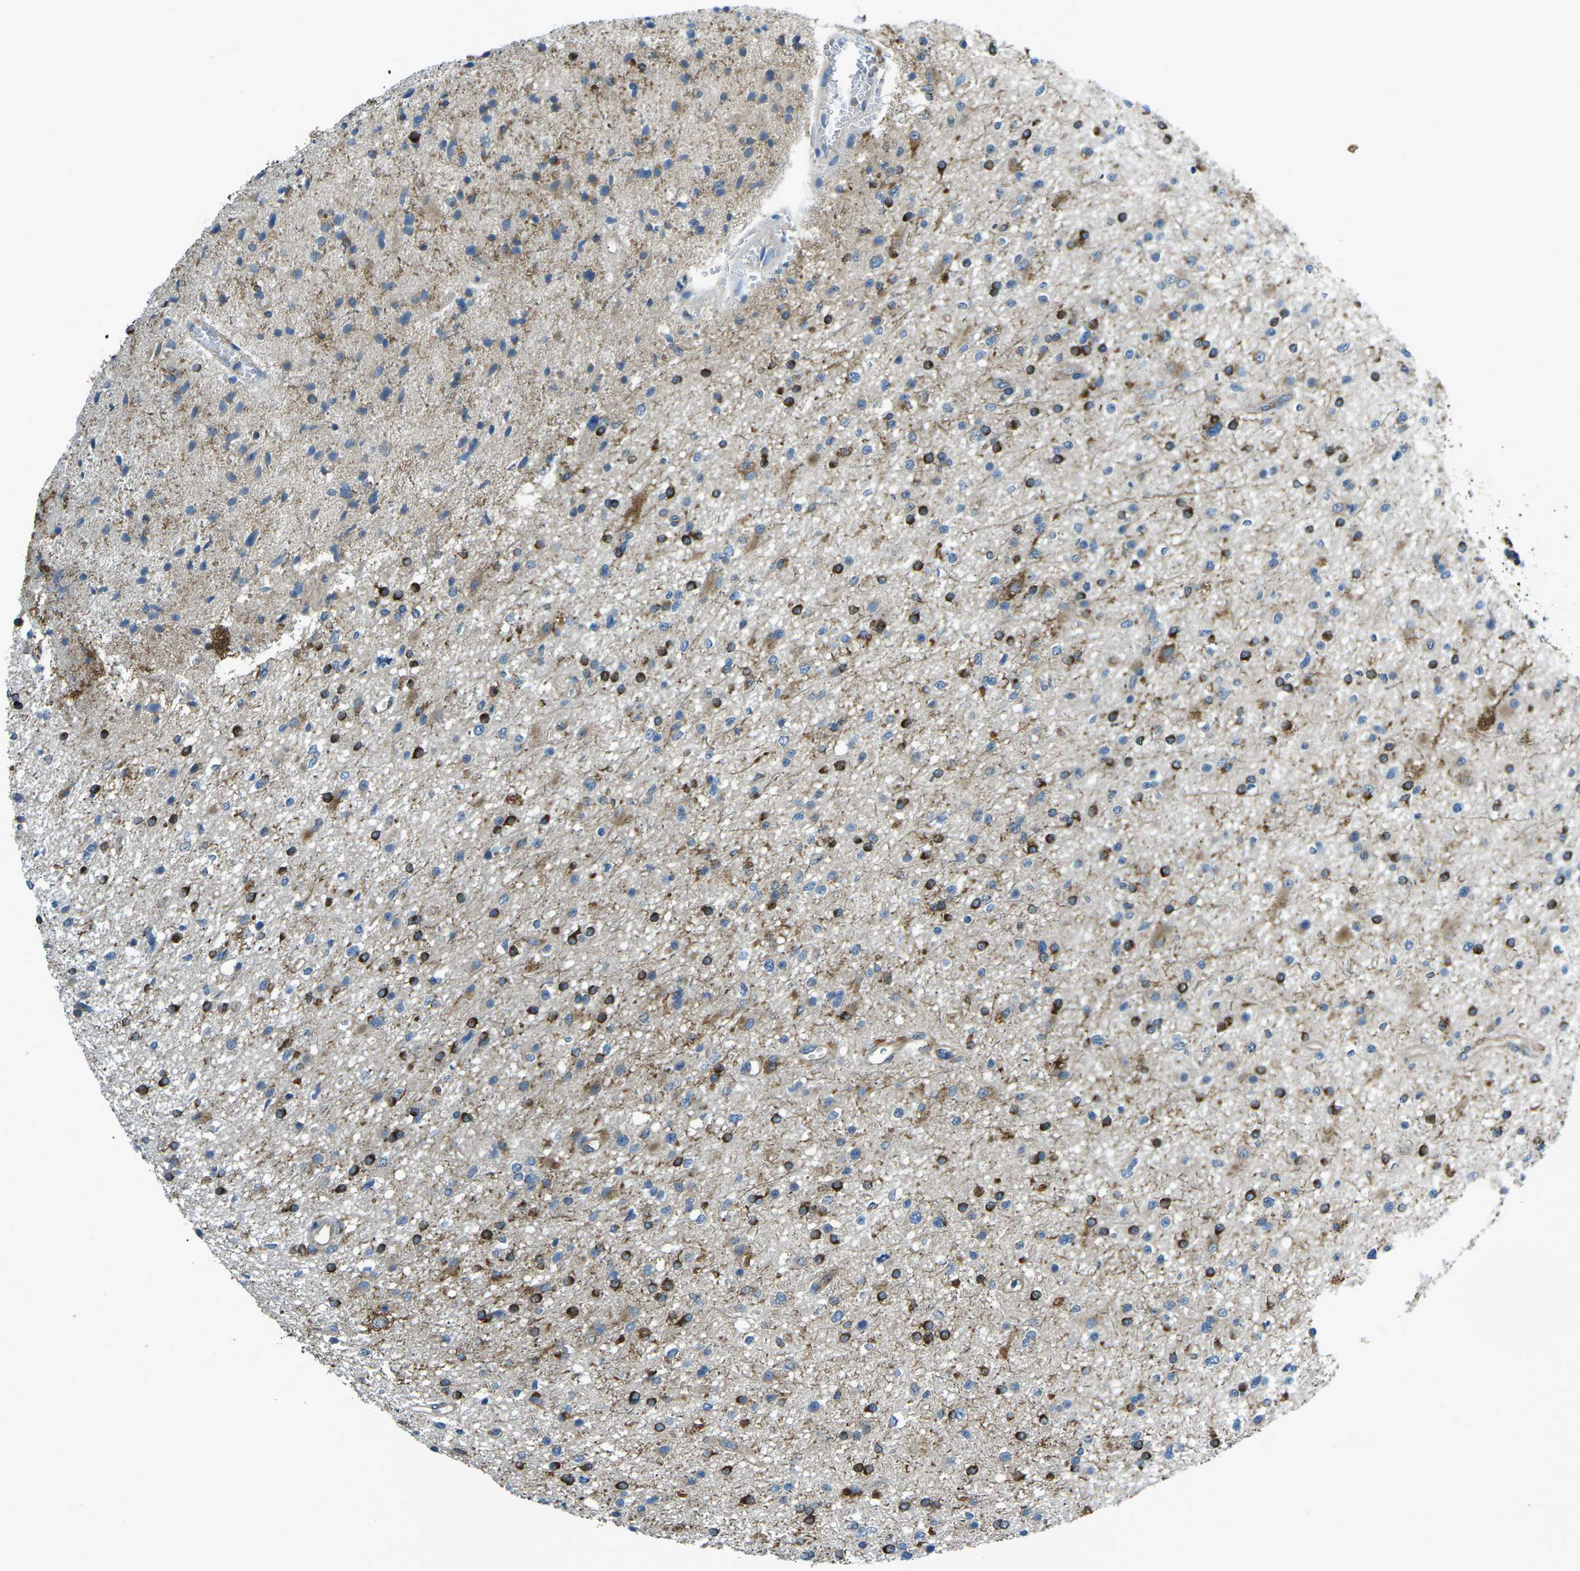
{"staining": {"intensity": "strong", "quantity": "25%-75%", "location": "cytoplasmic/membranous"}, "tissue": "glioma", "cell_type": "Tumor cells", "image_type": "cancer", "snomed": [{"axis": "morphology", "description": "Glioma, malignant, High grade"}, {"axis": "topography", "description": "Brain"}], "caption": "Glioma was stained to show a protein in brown. There is high levels of strong cytoplasmic/membranous expression in approximately 25%-75% of tumor cells.", "gene": "CDK17", "patient": {"sex": "male", "age": 33}}